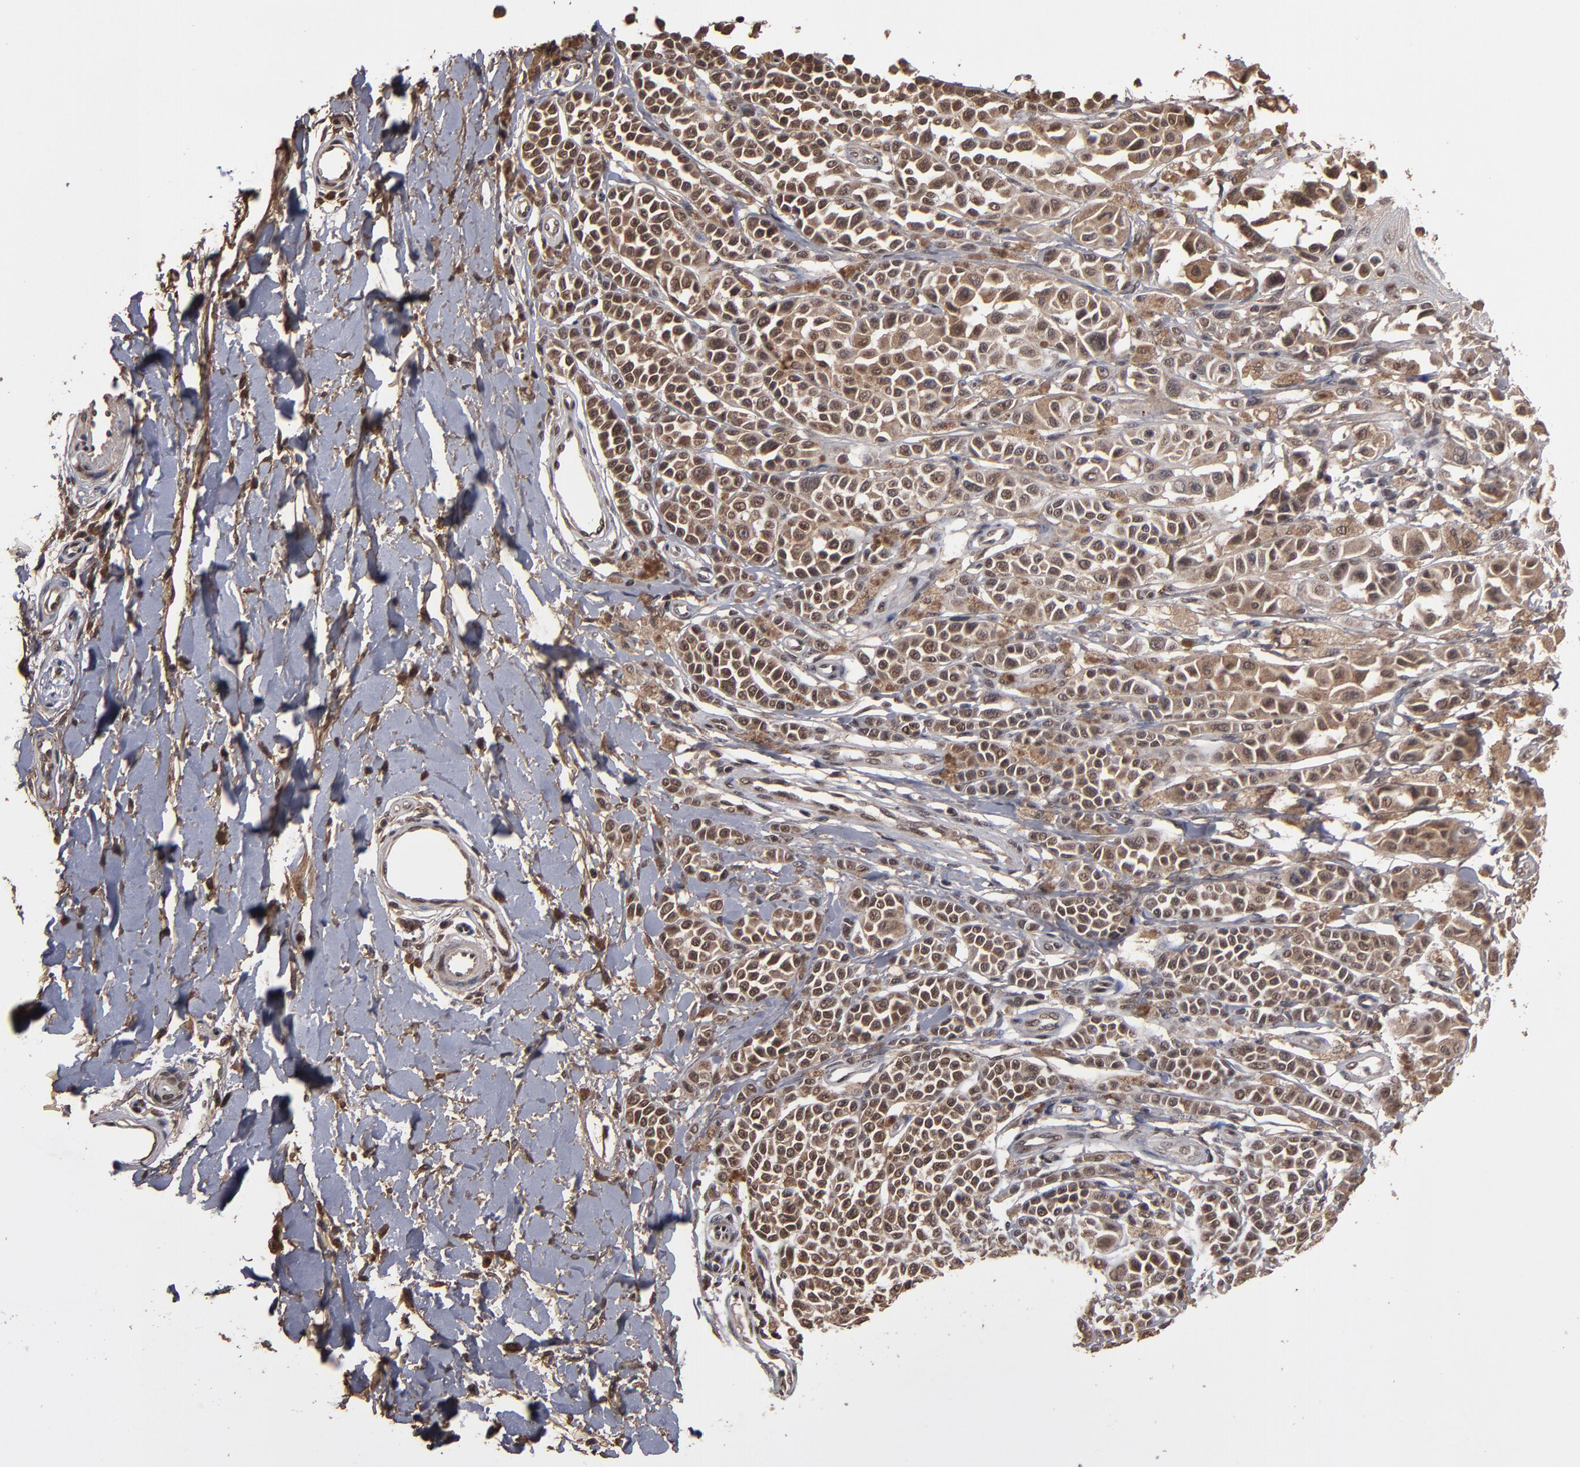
{"staining": {"intensity": "weak", "quantity": ">75%", "location": "cytoplasmic/membranous"}, "tissue": "melanoma", "cell_type": "Tumor cells", "image_type": "cancer", "snomed": [{"axis": "morphology", "description": "Malignant melanoma, NOS"}, {"axis": "topography", "description": "Skin"}], "caption": "High-magnification brightfield microscopy of malignant melanoma stained with DAB (brown) and counterstained with hematoxylin (blue). tumor cells exhibit weak cytoplasmic/membranous staining is identified in about>75% of cells.", "gene": "NXF2B", "patient": {"sex": "female", "age": 38}}